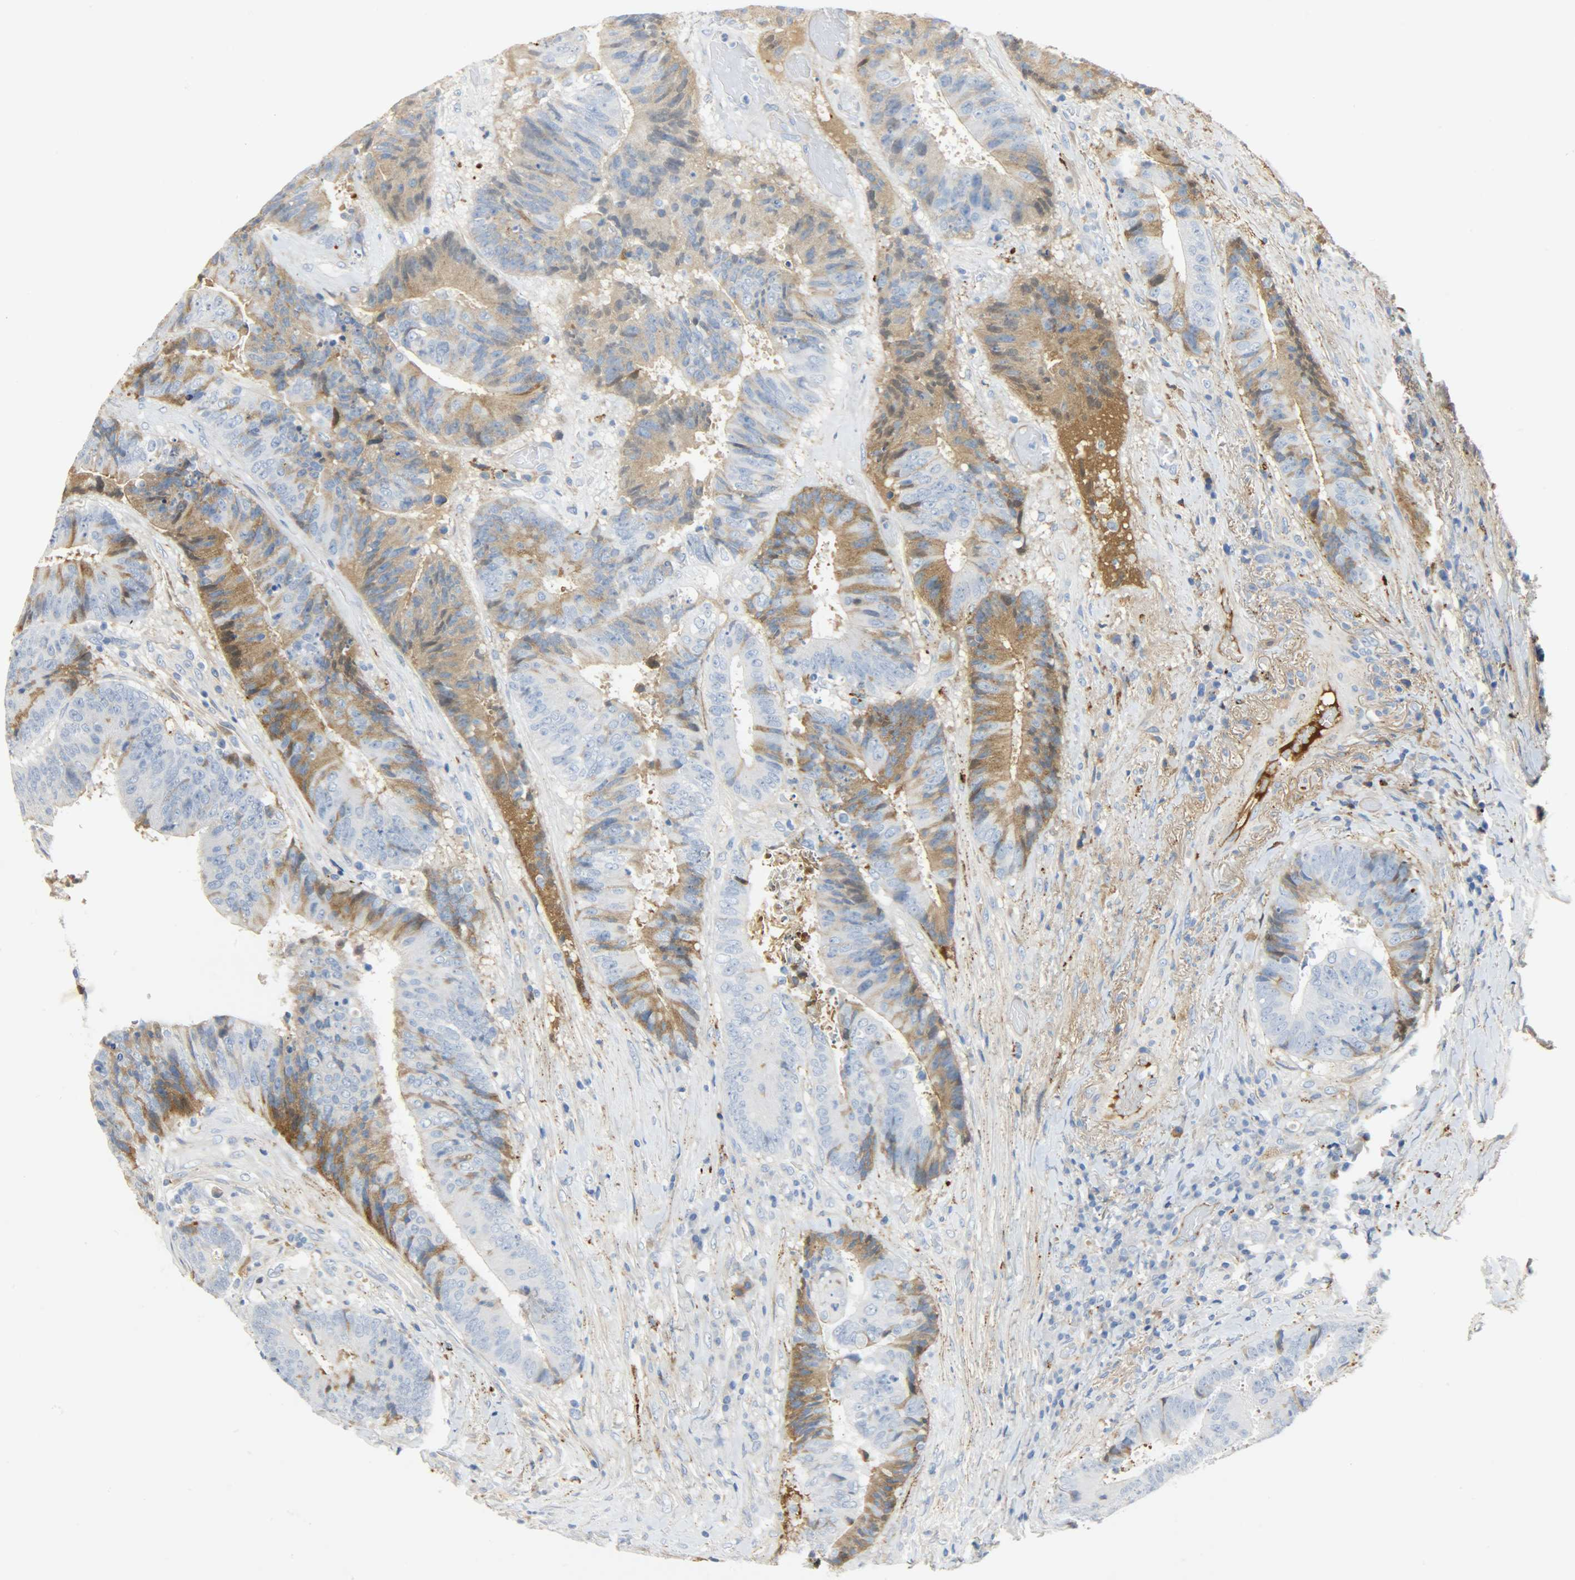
{"staining": {"intensity": "moderate", "quantity": ">75%", "location": "cytoplasmic/membranous"}, "tissue": "colorectal cancer", "cell_type": "Tumor cells", "image_type": "cancer", "snomed": [{"axis": "morphology", "description": "Adenocarcinoma, NOS"}, {"axis": "topography", "description": "Rectum"}], "caption": "A medium amount of moderate cytoplasmic/membranous staining is seen in about >75% of tumor cells in colorectal cancer tissue.", "gene": "CRP", "patient": {"sex": "male", "age": 72}}